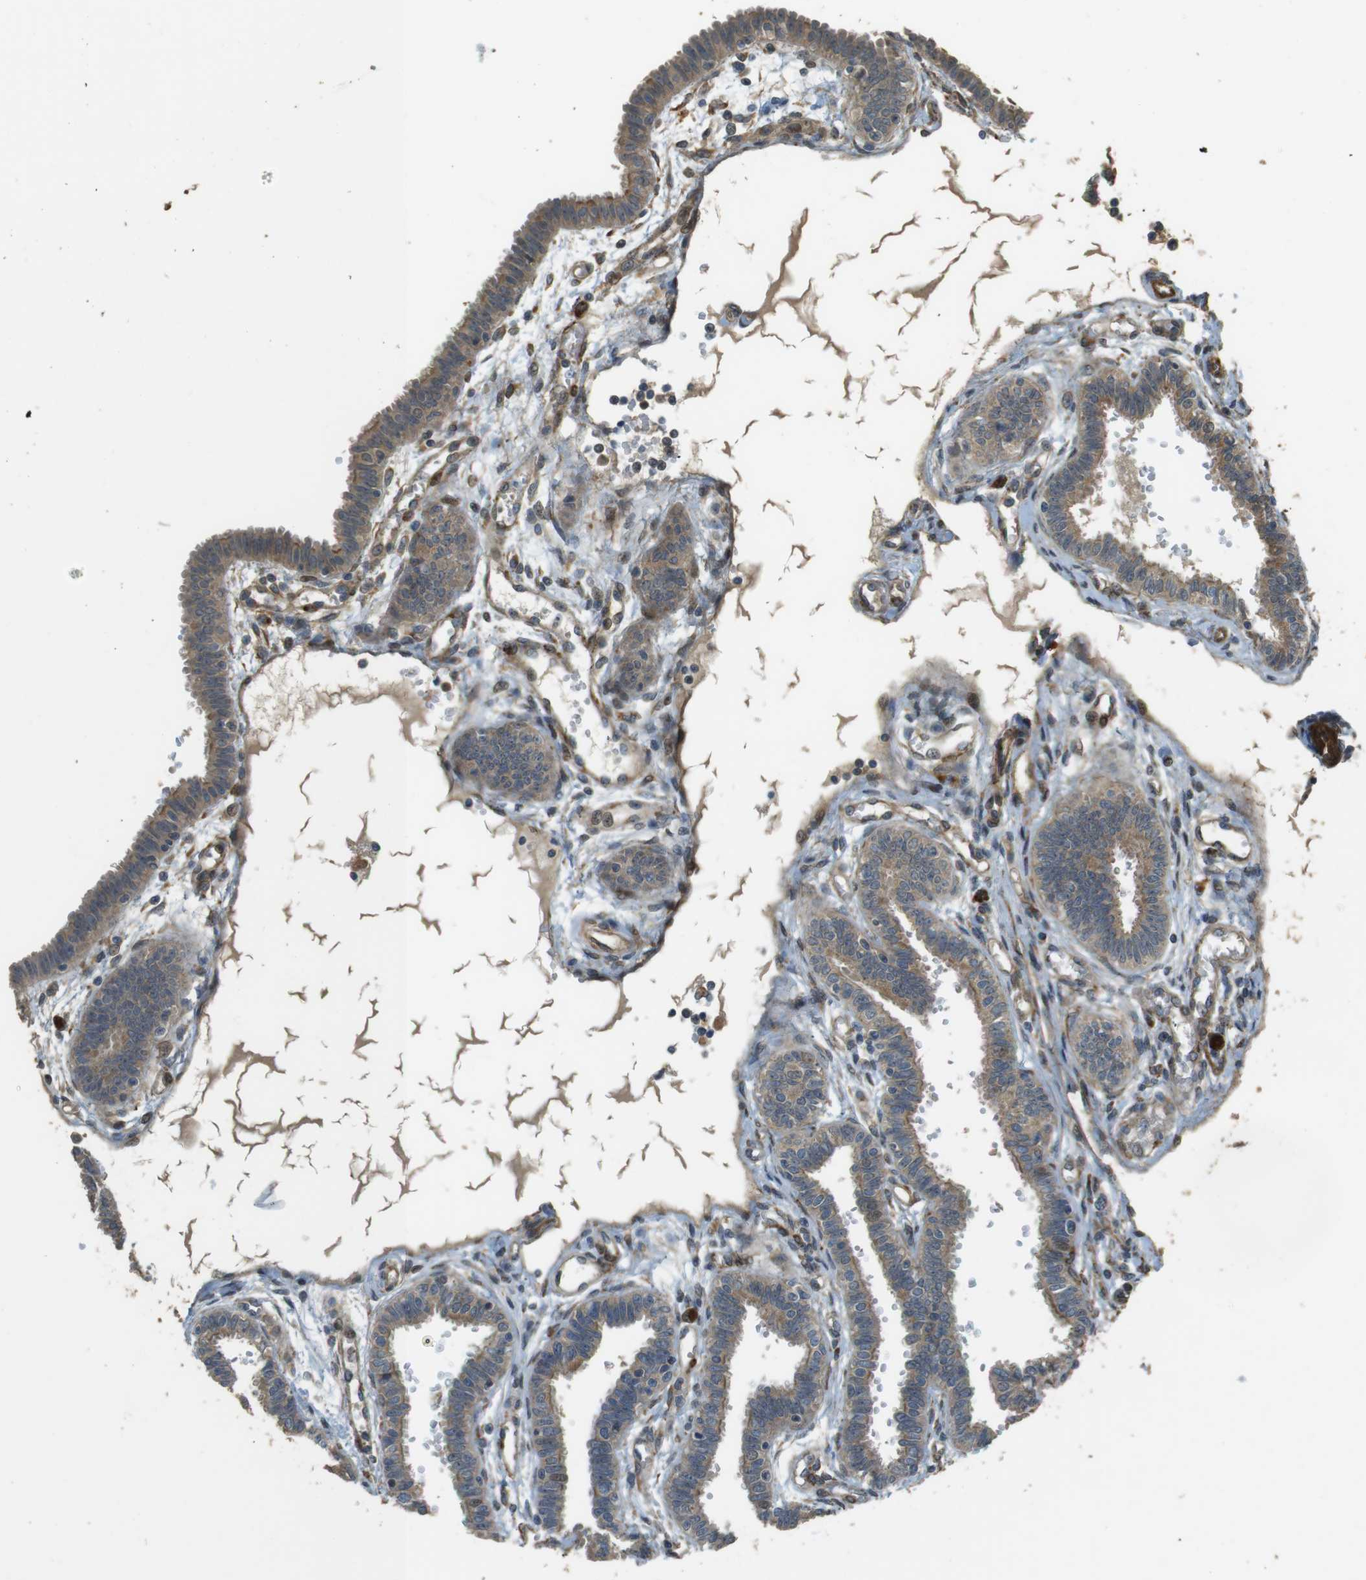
{"staining": {"intensity": "moderate", "quantity": ">75%", "location": "cytoplasmic/membranous"}, "tissue": "fallopian tube", "cell_type": "Glandular cells", "image_type": "normal", "snomed": [{"axis": "morphology", "description": "Normal tissue, NOS"}, {"axis": "topography", "description": "Fallopian tube"}], "caption": "Approximately >75% of glandular cells in unremarkable fallopian tube display moderate cytoplasmic/membranous protein staining as visualized by brown immunohistochemical staining.", "gene": "MSRB3", "patient": {"sex": "female", "age": 32}}